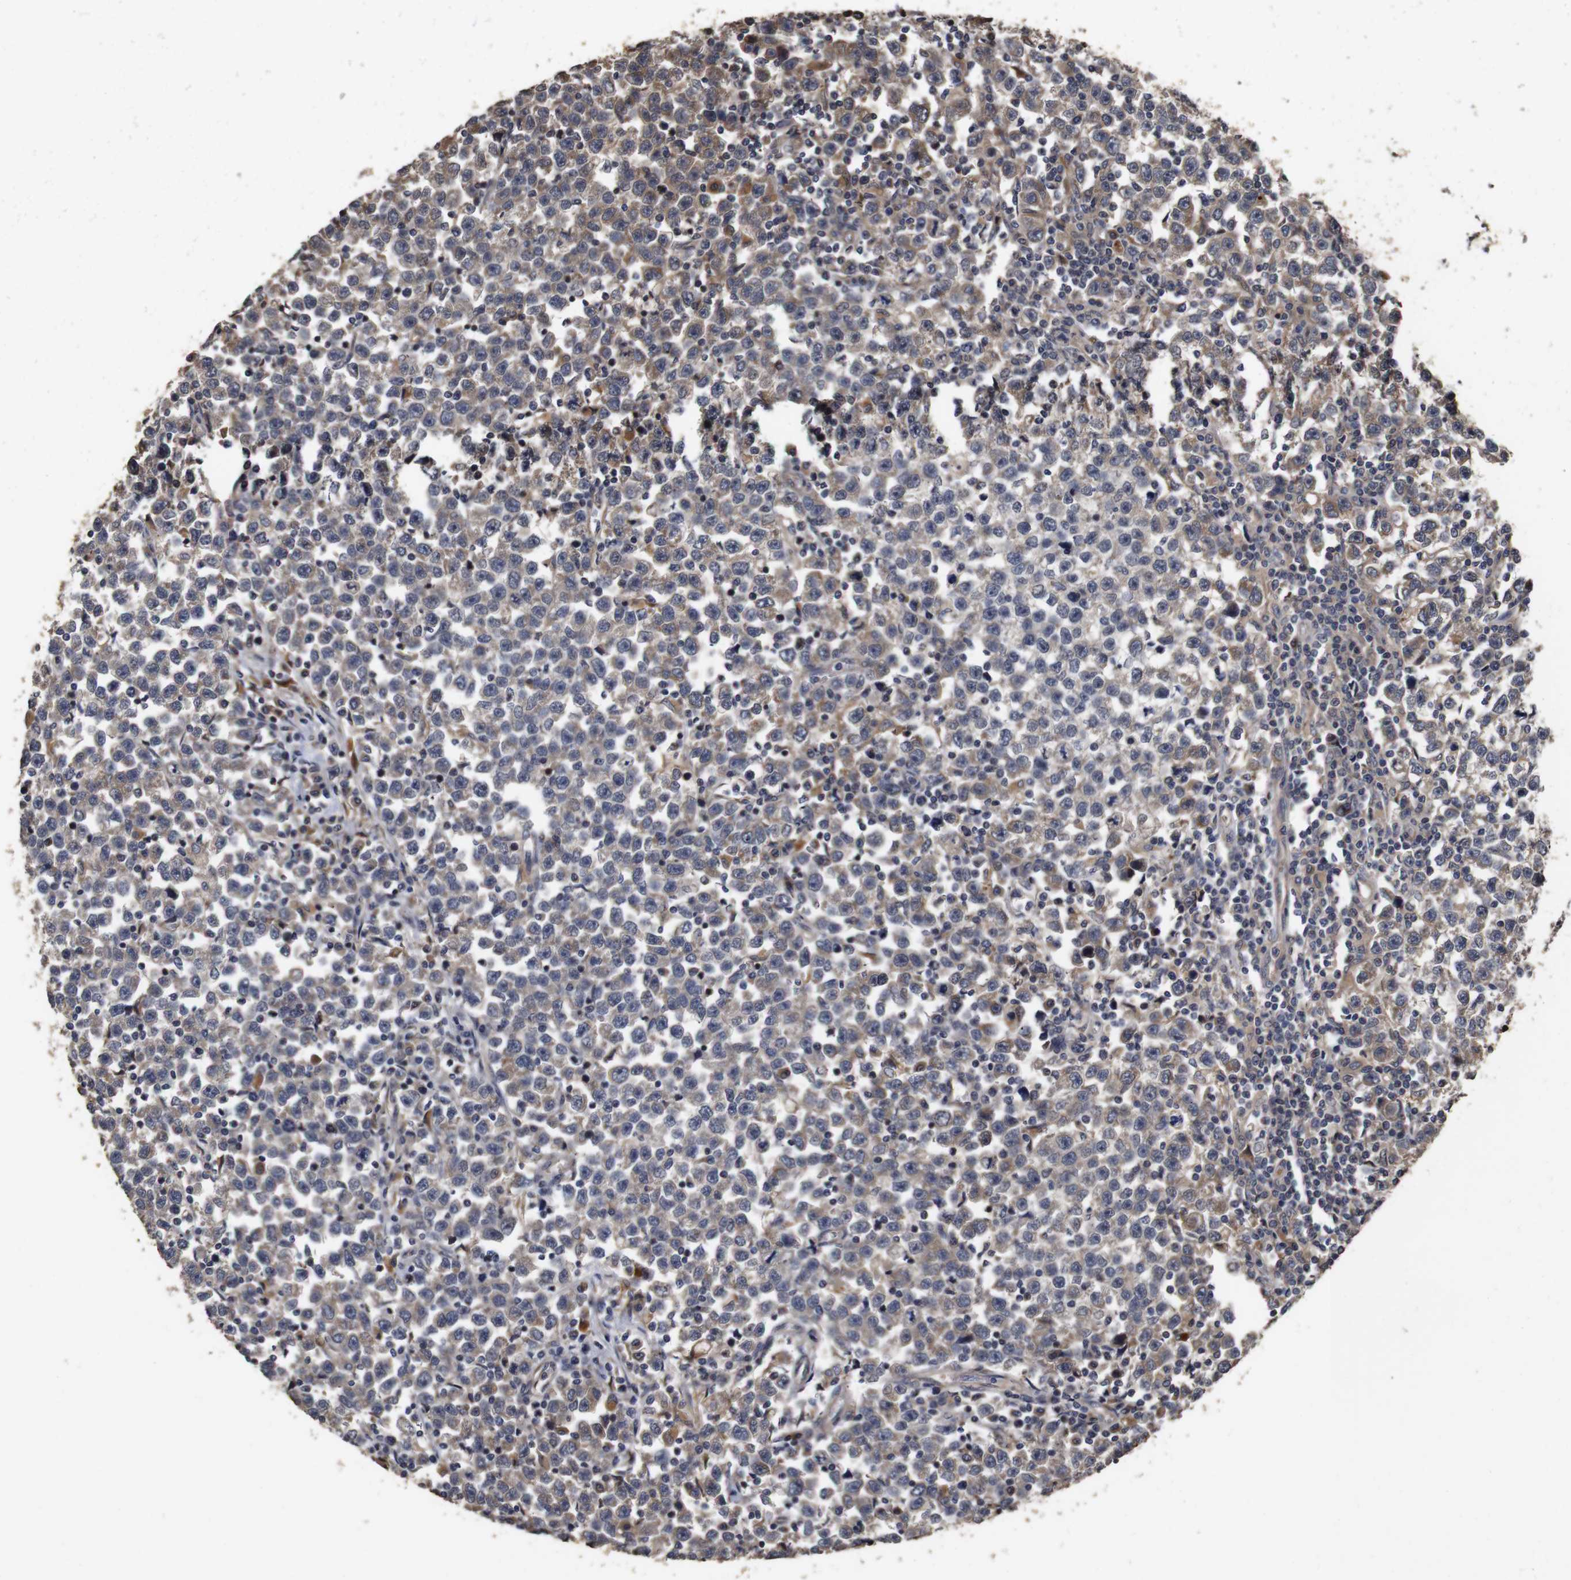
{"staining": {"intensity": "moderate", "quantity": "25%-75%", "location": "cytoplasmic/membranous"}, "tissue": "testis cancer", "cell_type": "Tumor cells", "image_type": "cancer", "snomed": [{"axis": "morphology", "description": "Seminoma, NOS"}, {"axis": "topography", "description": "Testis"}], "caption": "Tumor cells display medium levels of moderate cytoplasmic/membranous positivity in about 25%-75% of cells in testis cancer.", "gene": "PTPN14", "patient": {"sex": "male", "age": 43}}